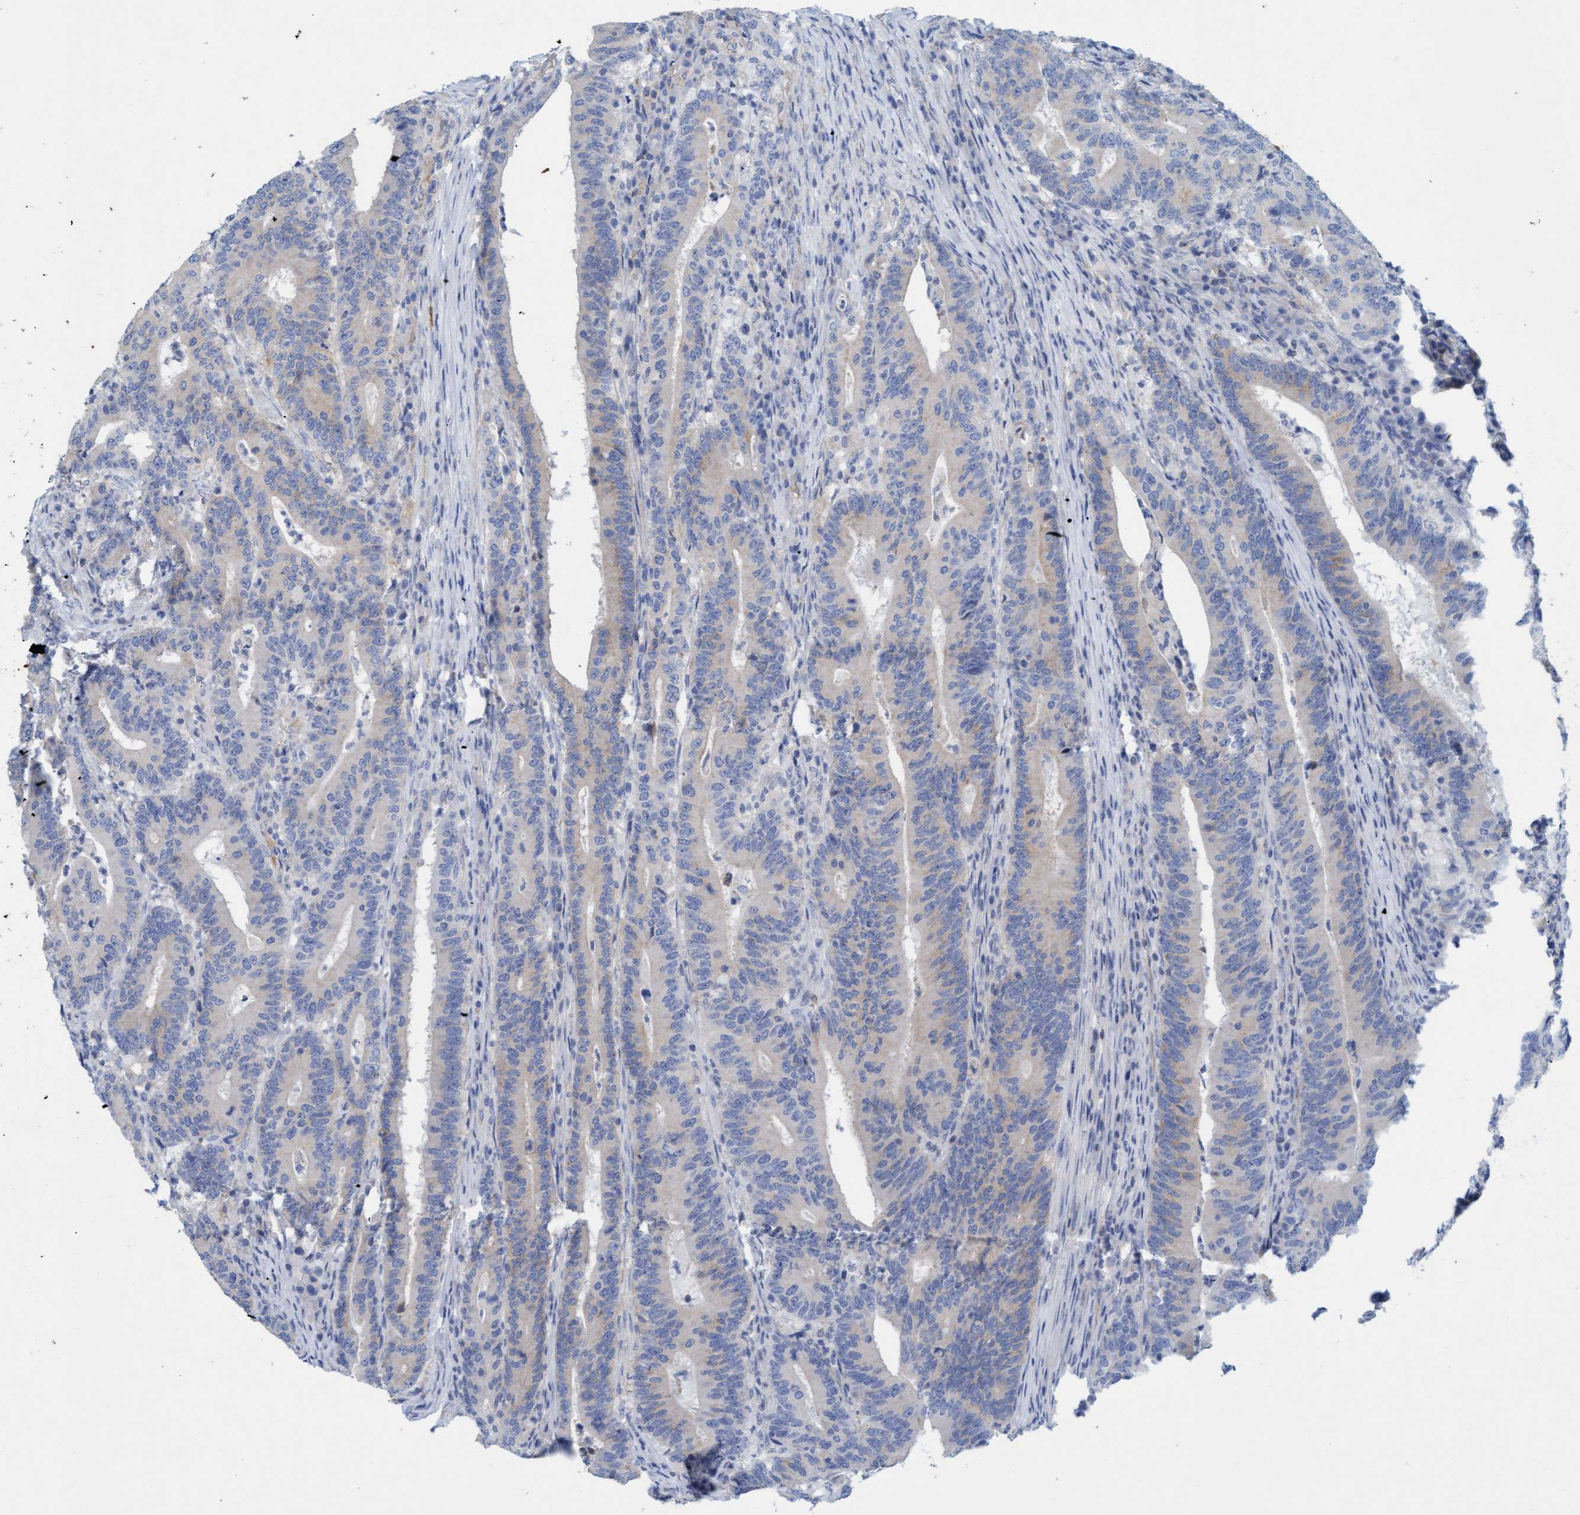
{"staining": {"intensity": "weak", "quantity": "<25%", "location": "cytoplasmic/membranous"}, "tissue": "colorectal cancer", "cell_type": "Tumor cells", "image_type": "cancer", "snomed": [{"axis": "morphology", "description": "Adenocarcinoma, NOS"}, {"axis": "topography", "description": "Colon"}], "caption": "A high-resolution photomicrograph shows immunohistochemistry staining of adenocarcinoma (colorectal), which shows no significant staining in tumor cells.", "gene": "SIGIRR", "patient": {"sex": "female", "age": 66}}